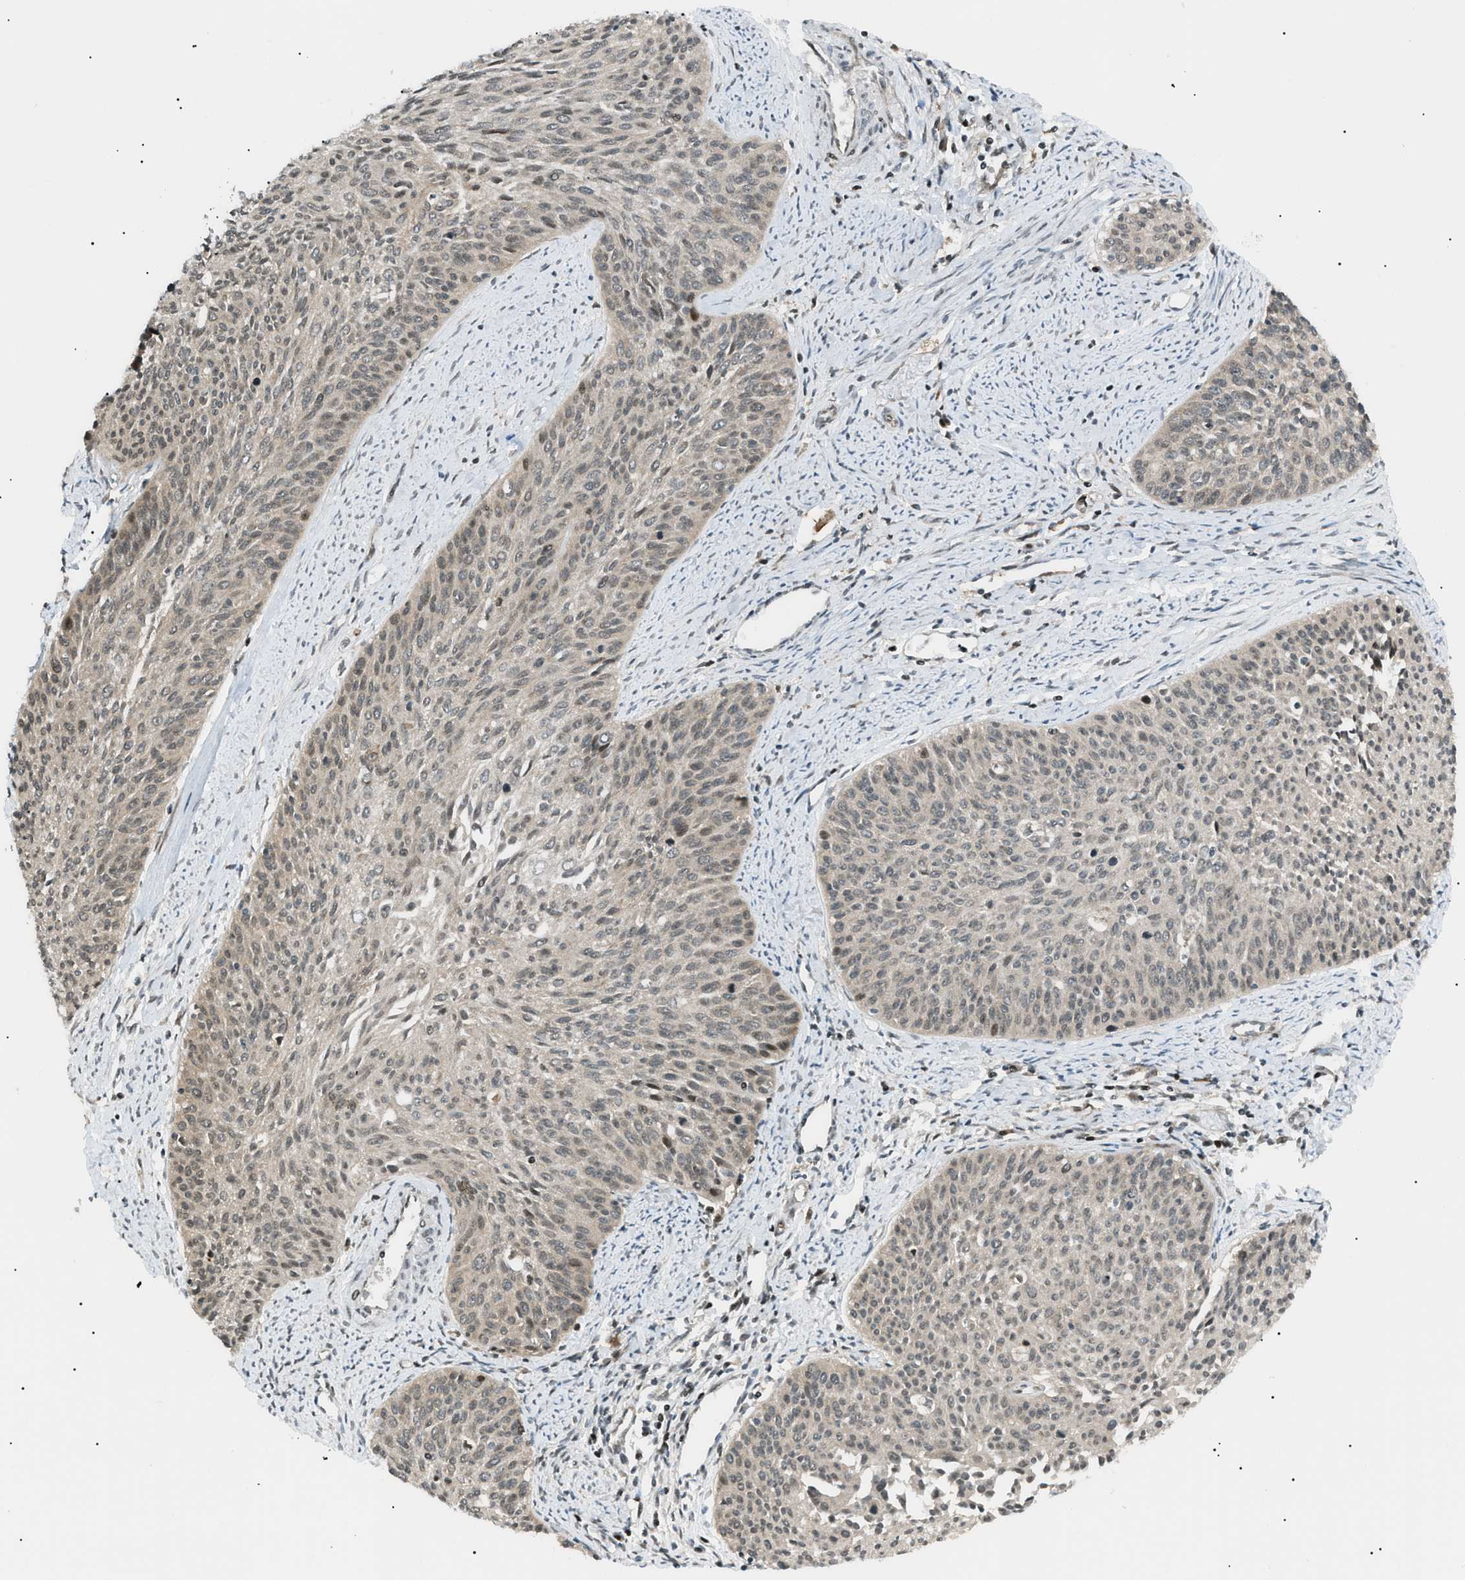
{"staining": {"intensity": "weak", "quantity": ">75%", "location": "cytoplasmic/membranous,nuclear"}, "tissue": "cervical cancer", "cell_type": "Tumor cells", "image_type": "cancer", "snomed": [{"axis": "morphology", "description": "Squamous cell carcinoma, NOS"}, {"axis": "topography", "description": "Cervix"}], "caption": "Immunohistochemical staining of human squamous cell carcinoma (cervical) demonstrates weak cytoplasmic/membranous and nuclear protein positivity in about >75% of tumor cells.", "gene": "LPIN2", "patient": {"sex": "female", "age": 55}}